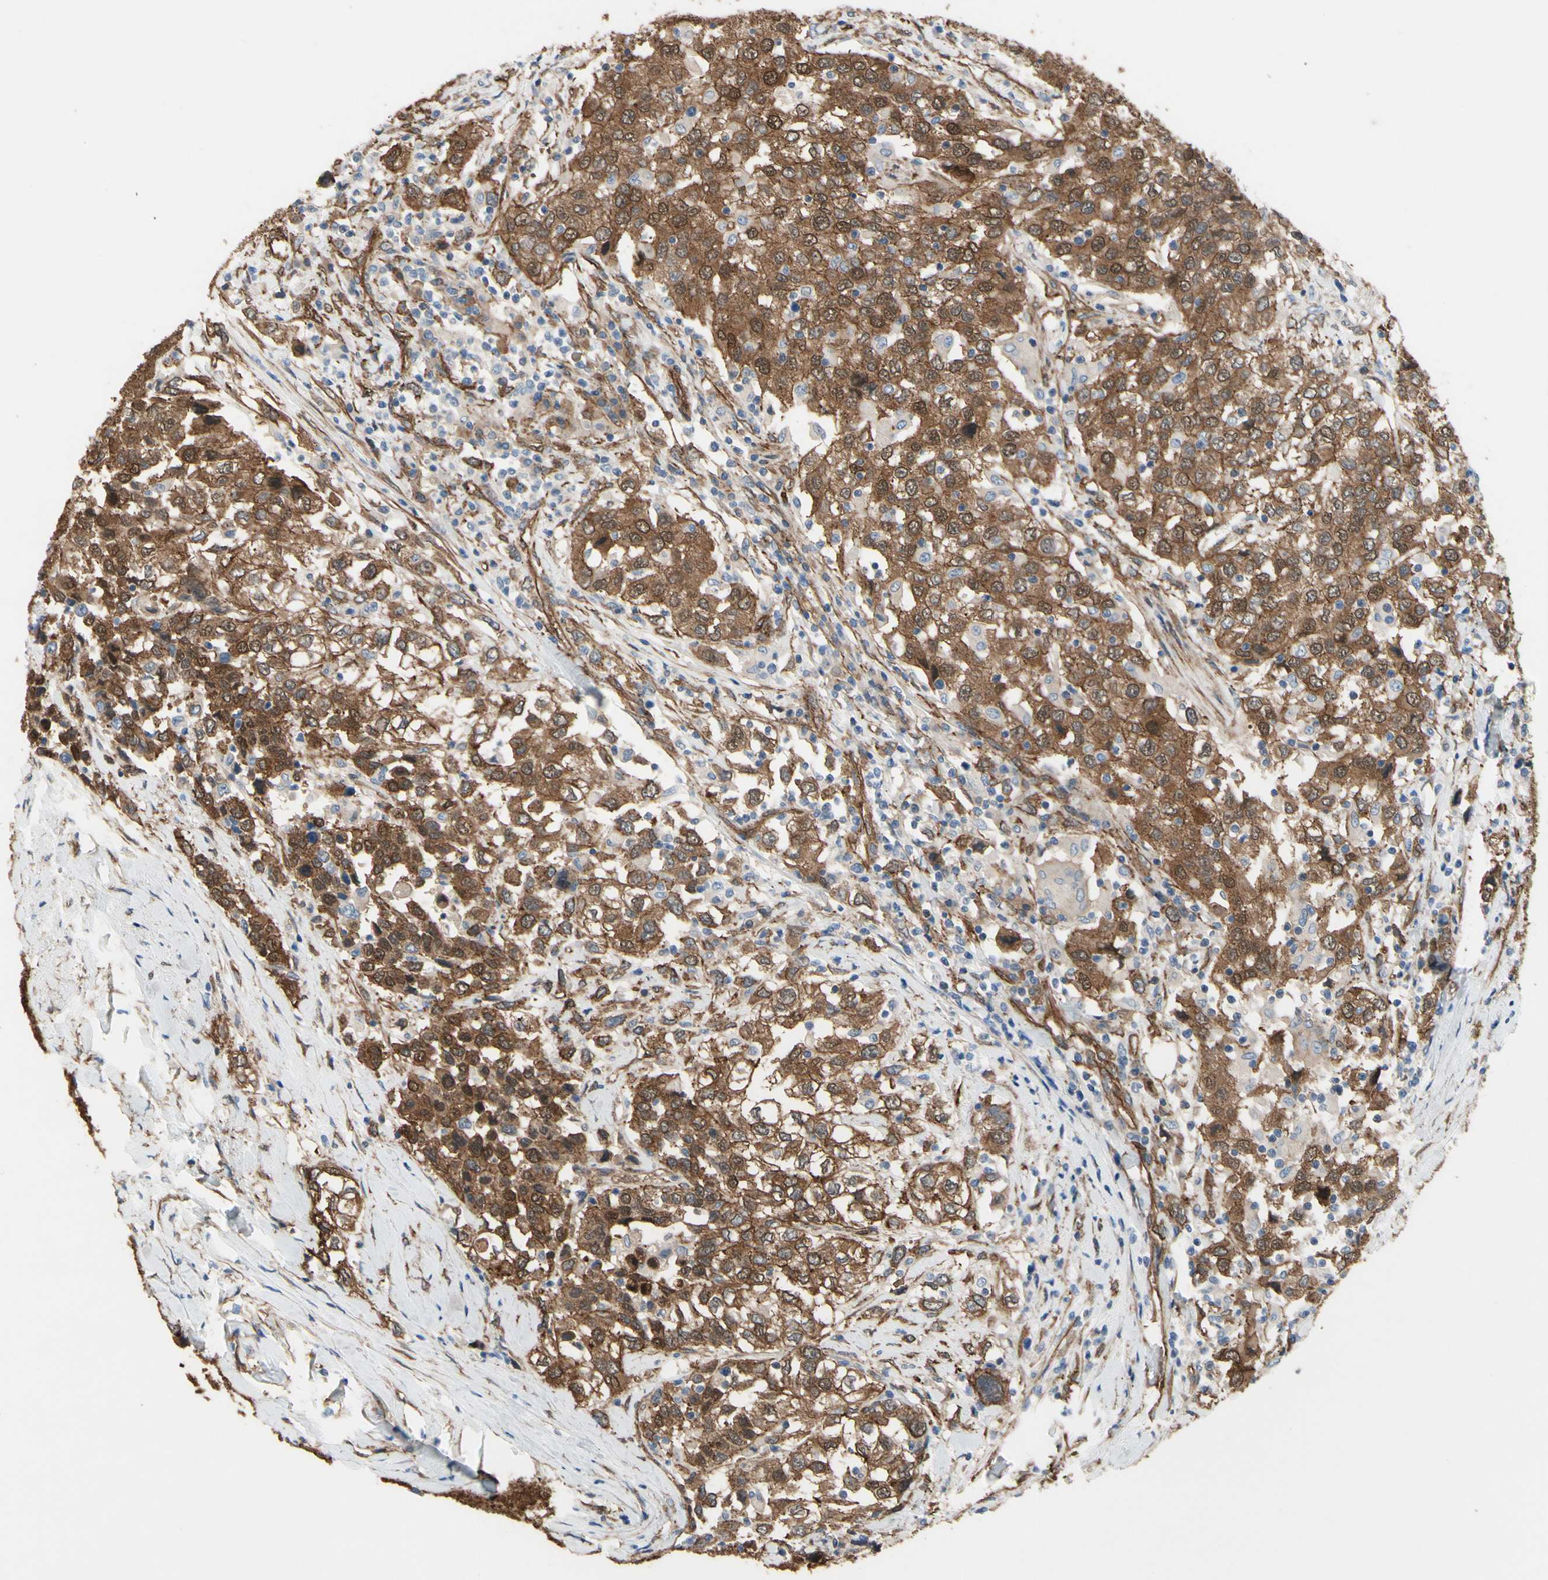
{"staining": {"intensity": "moderate", "quantity": ">75%", "location": "cytoplasmic/membranous,nuclear"}, "tissue": "urothelial cancer", "cell_type": "Tumor cells", "image_type": "cancer", "snomed": [{"axis": "morphology", "description": "Urothelial carcinoma, High grade"}, {"axis": "topography", "description": "Urinary bladder"}], "caption": "Urothelial cancer tissue exhibits moderate cytoplasmic/membranous and nuclear positivity in approximately >75% of tumor cells, visualized by immunohistochemistry. (DAB (3,3'-diaminobenzidine) IHC, brown staining for protein, blue staining for nuclei).", "gene": "CTTNBP2", "patient": {"sex": "female", "age": 80}}